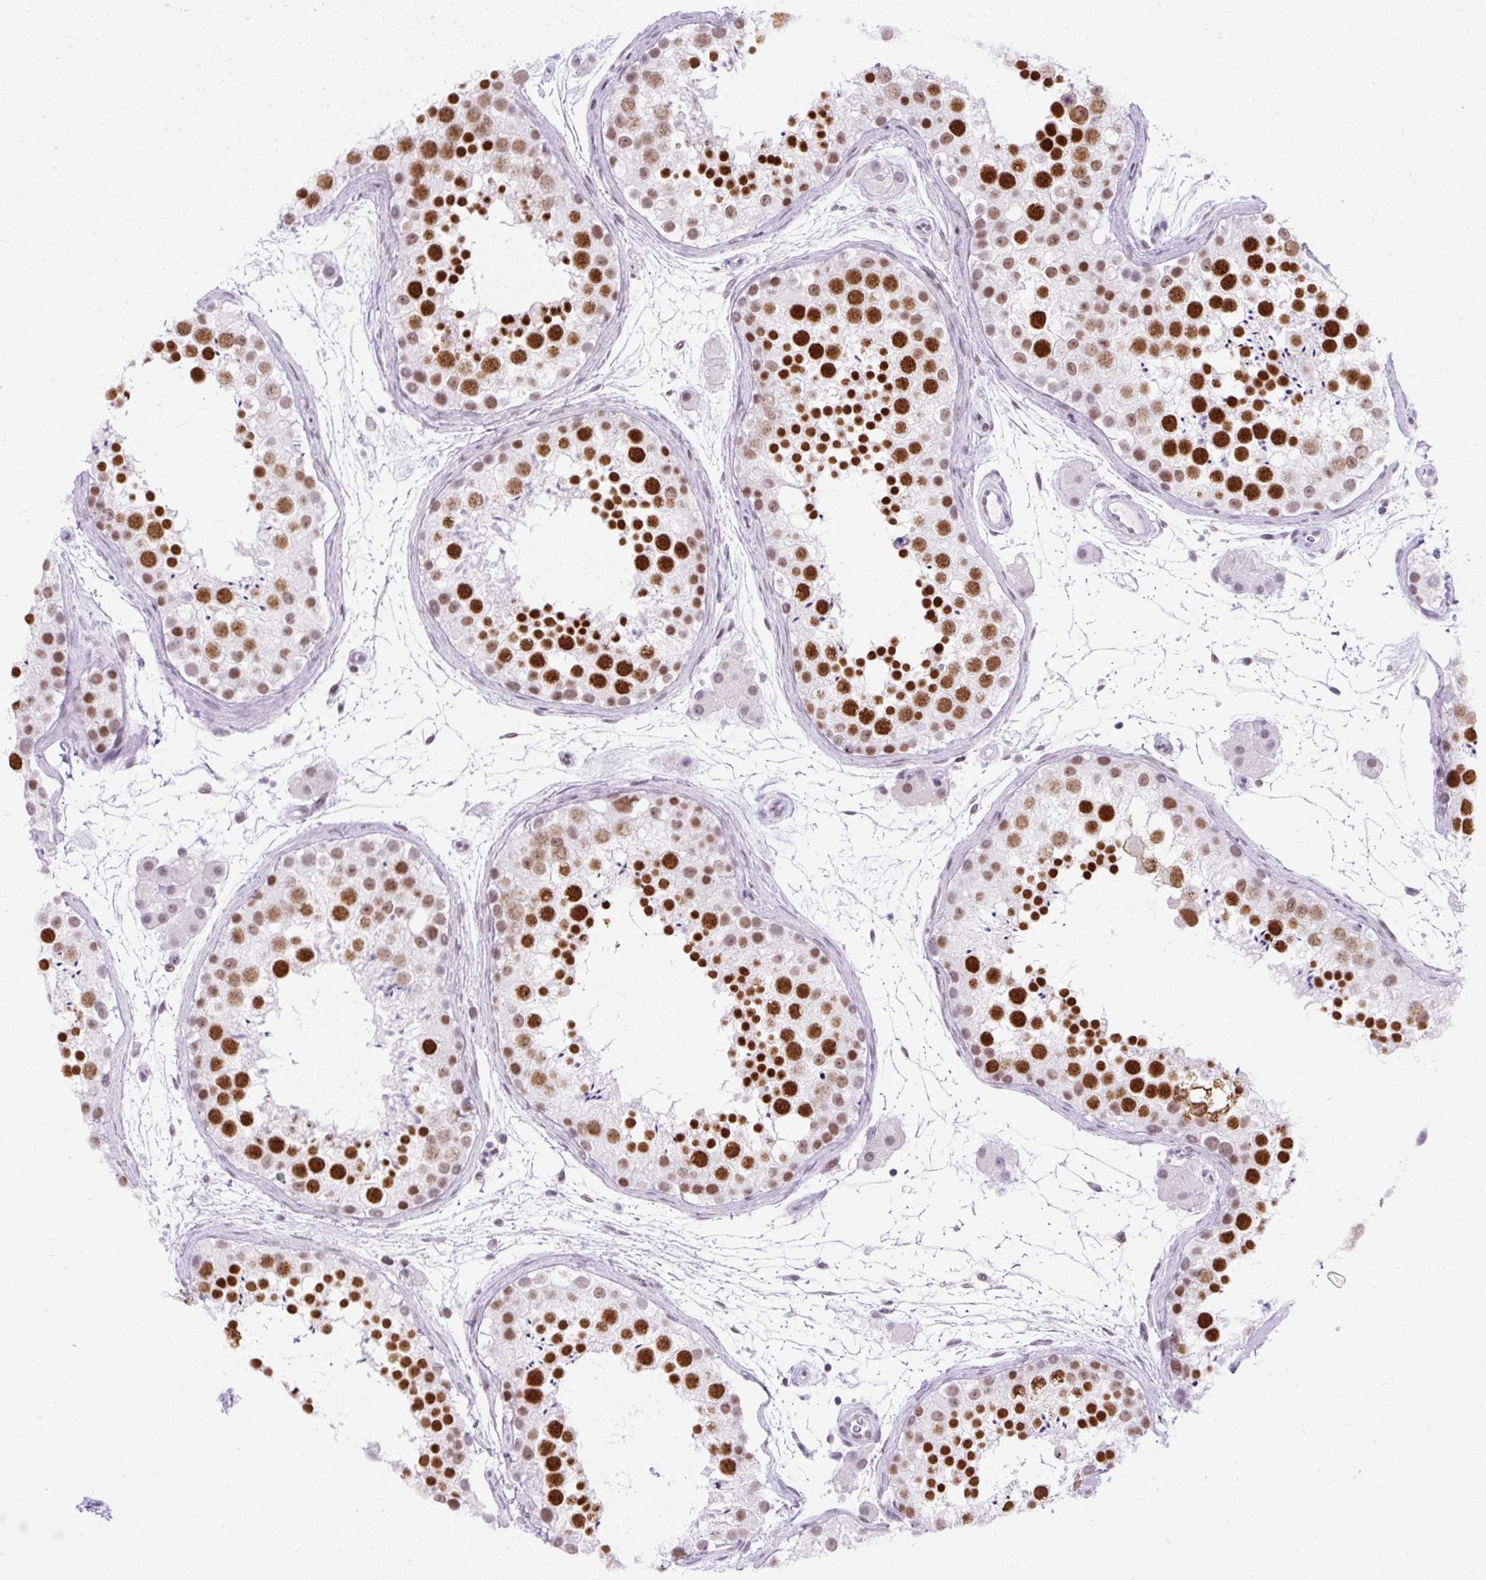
{"staining": {"intensity": "strong", "quantity": "25%-75%", "location": "nuclear"}, "tissue": "testis", "cell_type": "Cells in seminiferous ducts", "image_type": "normal", "snomed": [{"axis": "morphology", "description": "Normal tissue, NOS"}, {"axis": "topography", "description": "Testis"}], "caption": "Protein expression by IHC exhibits strong nuclear expression in approximately 25%-75% of cells in seminiferous ducts in normal testis. The staining is performed using DAB (3,3'-diaminobenzidine) brown chromogen to label protein expression. The nuclei are counter-stained blue using hematoxylin.", "gene": "PLCXD2", "patient": {"sex": "male", "age": 41}}